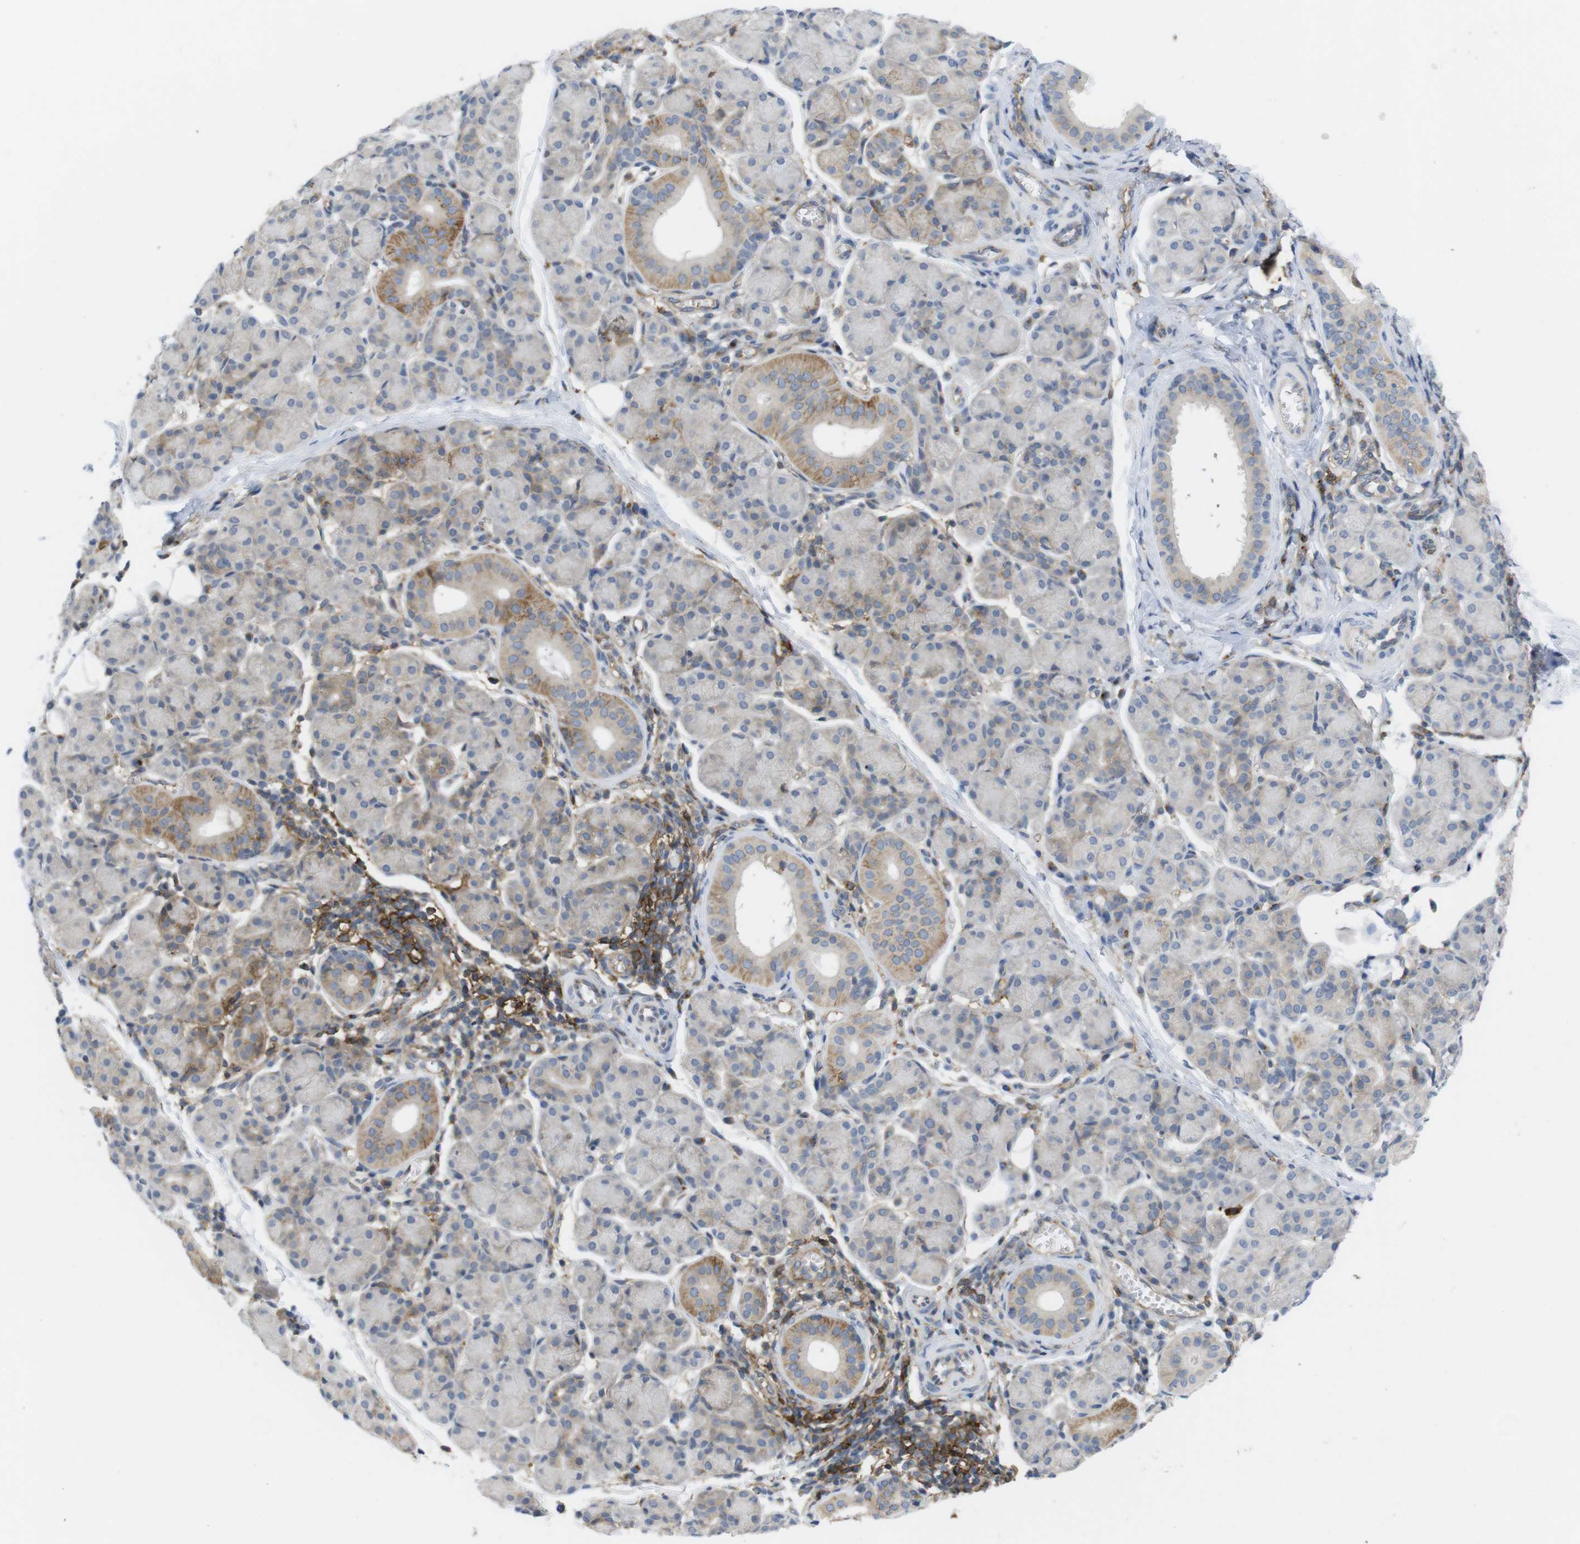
{"staining": {"intensity": "moderate", "quantity": "<25%", "location": "cytoplasmic/membranous"}, "tissue": "salivary gland", "cell_type": "Glandular cells", "image_type": "normal", "snomed": [{"axis": "morphology", "description": "Normal tissue, NOS"}, {"axis": "morphology", "description": "Inflammation, NOS"}, {"axis": "topography", "description": "Lymph node"}, {"axis": "topography", "description": "Salivary gland"}], "caption": "Glandular cells reveal low levels of moderate cytoplasmic/membranous expression in approximately <25% of cells in unremarkable human salivary gland.", "gene": "CCR6", "patient": {"sex": "male", "age": 3}}